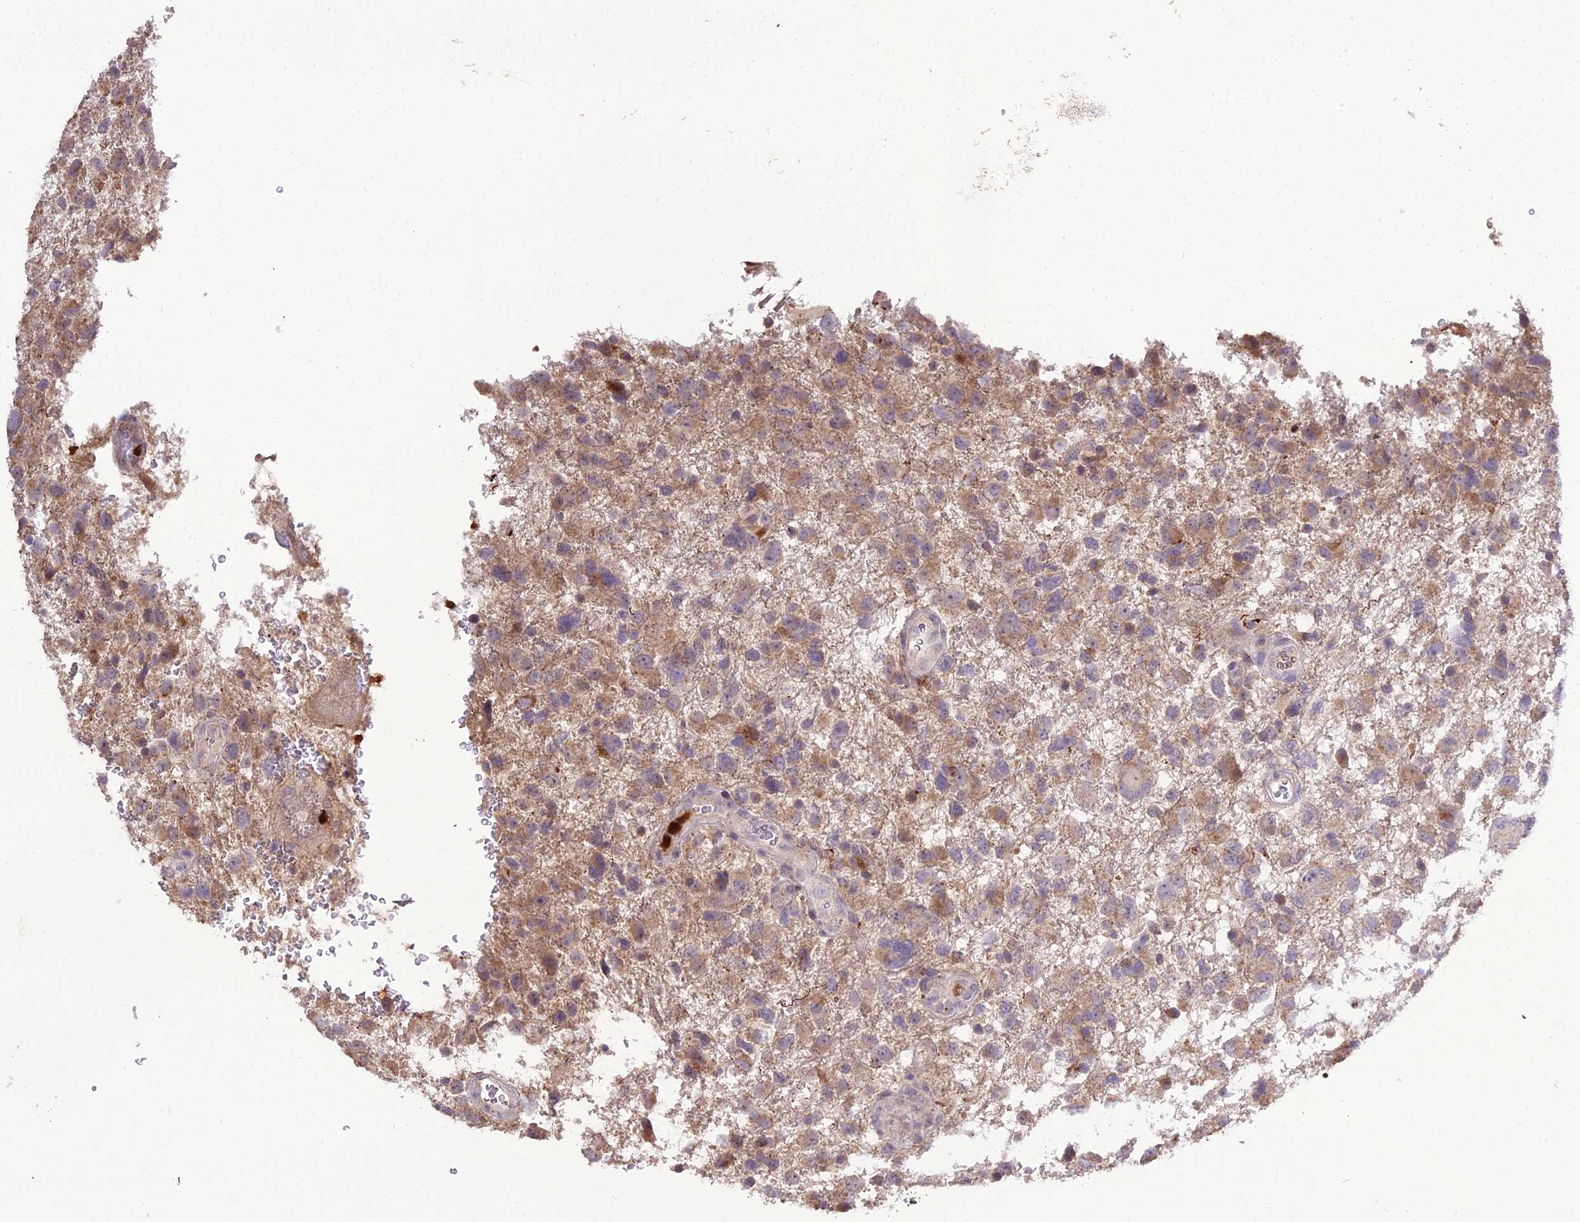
{"staining": {"intensity": "moderate", "quantity": "25%-75%", "location": "cytoplasmic/membranous"}, "tissue": "glioma", "cell_type": "Tumor cells", "image_type": "cancer", "snomed": [{"axis": "morphology", "description": "Glioma, malignant, High grade"}, {"axis": "topography", "description": "Brain"}], "caption": "The micrograph demonstrates a brown stain indicating the presence of a protein in the cytoplasmic/membranous of tumor cells in malignant glioma (high-grade). (DAB IHC, brown staining for protein, blue staining for nuclei).", "gene": "EID2", "patient": {"sex": "male", "age": 61}}